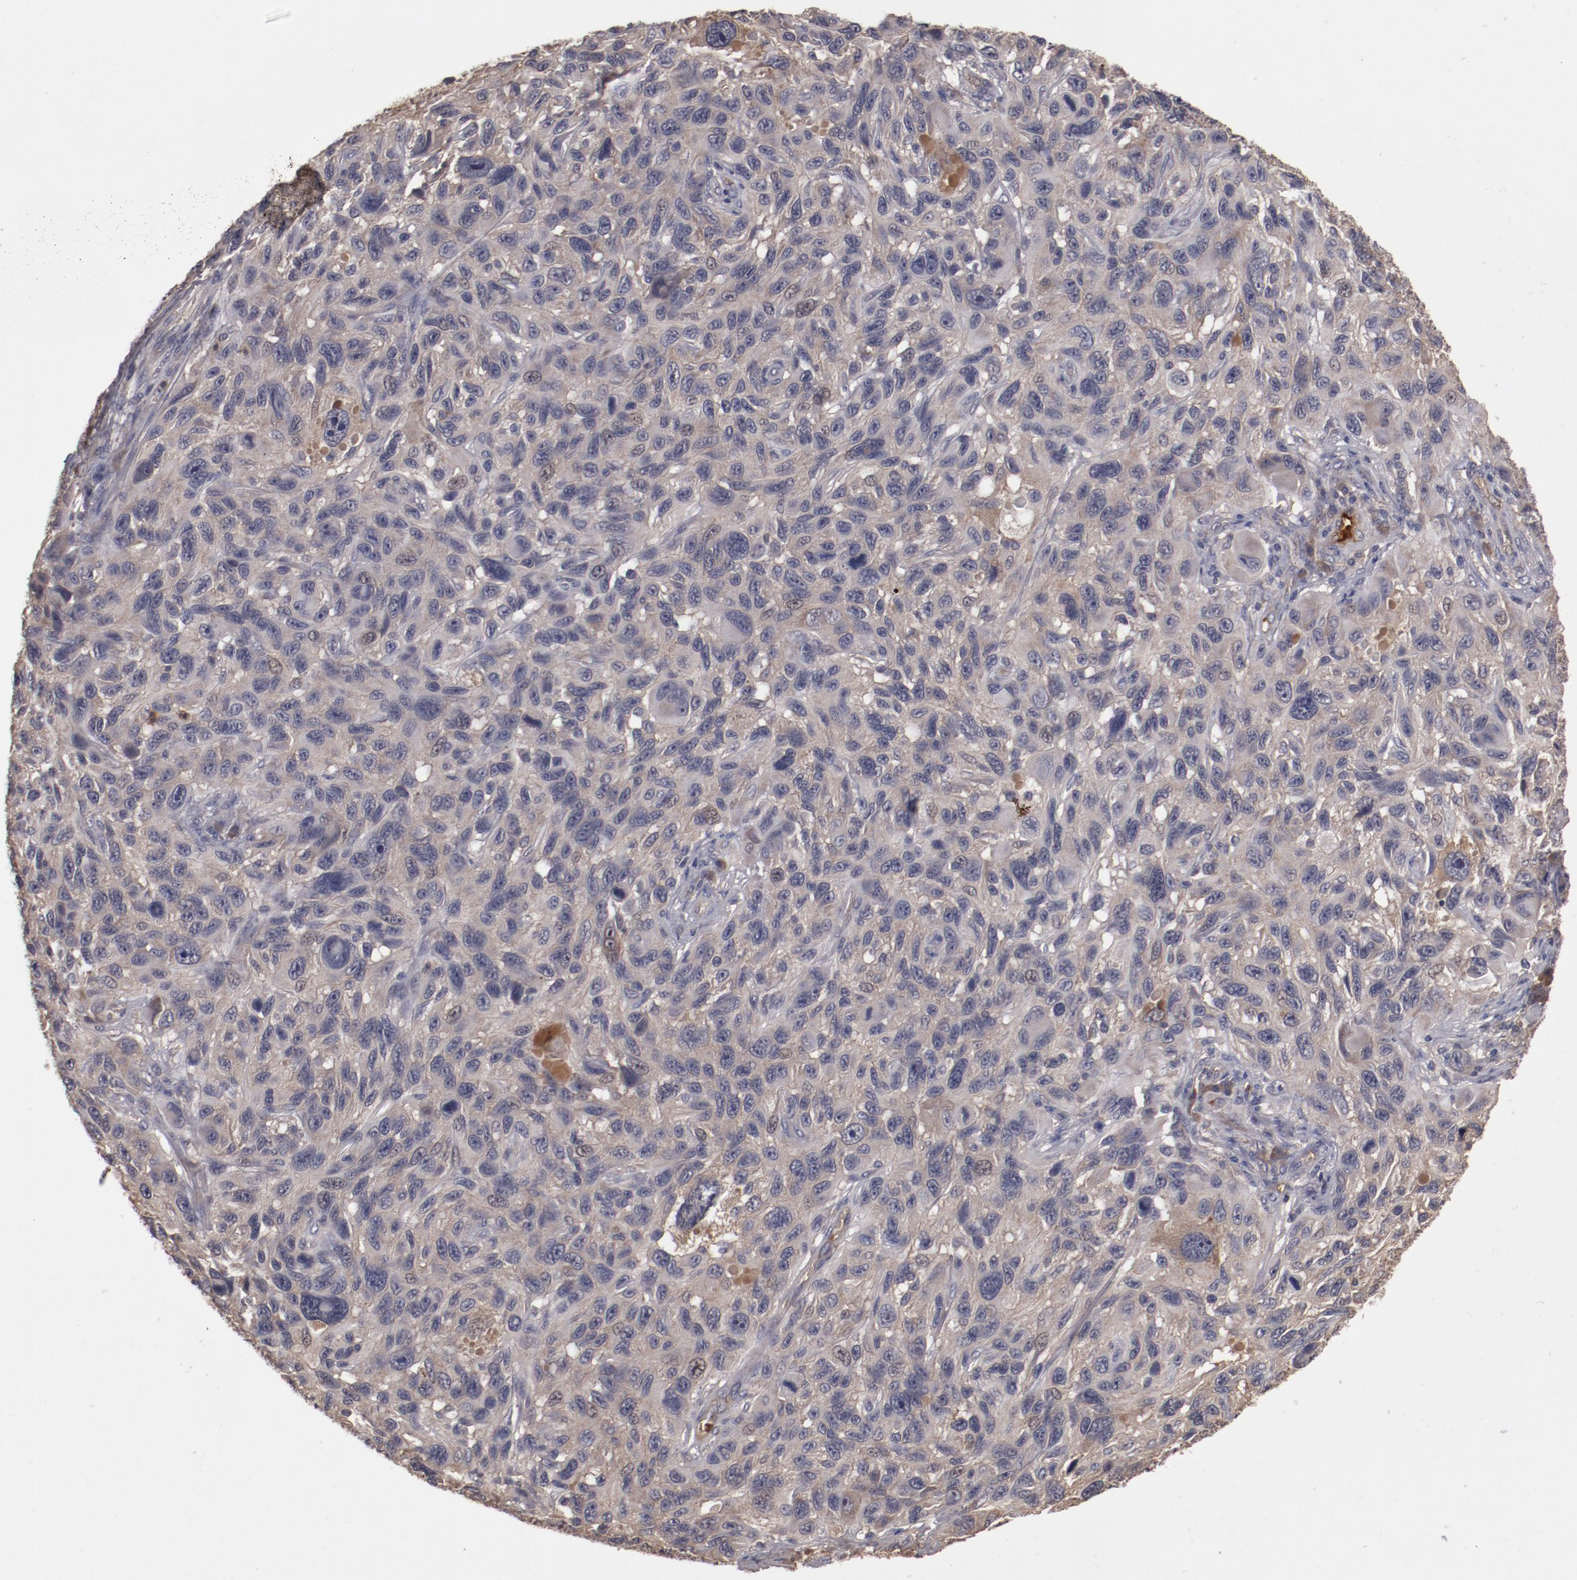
{"staining": {"intensity": "weak", "quantity": "25%-75%", "location": "cytoplasmic/membranous"}, "tissue": "melanoma", "cell_type": "Tumor cells", "image_type": "cancer", "snomed": [{"axis": "morphology", "description": "Malignant melanoma, NOS"}, {"axis": "topography", "description": "Skin"}], "caption": "Malignant melanoma stained with a brown dye reveals weak cytoplasmic/membranous positive staining in approximately 25%-75% of tumor cells.", "gene": "CP", "patient": {"sex": "male", "age": 53}}